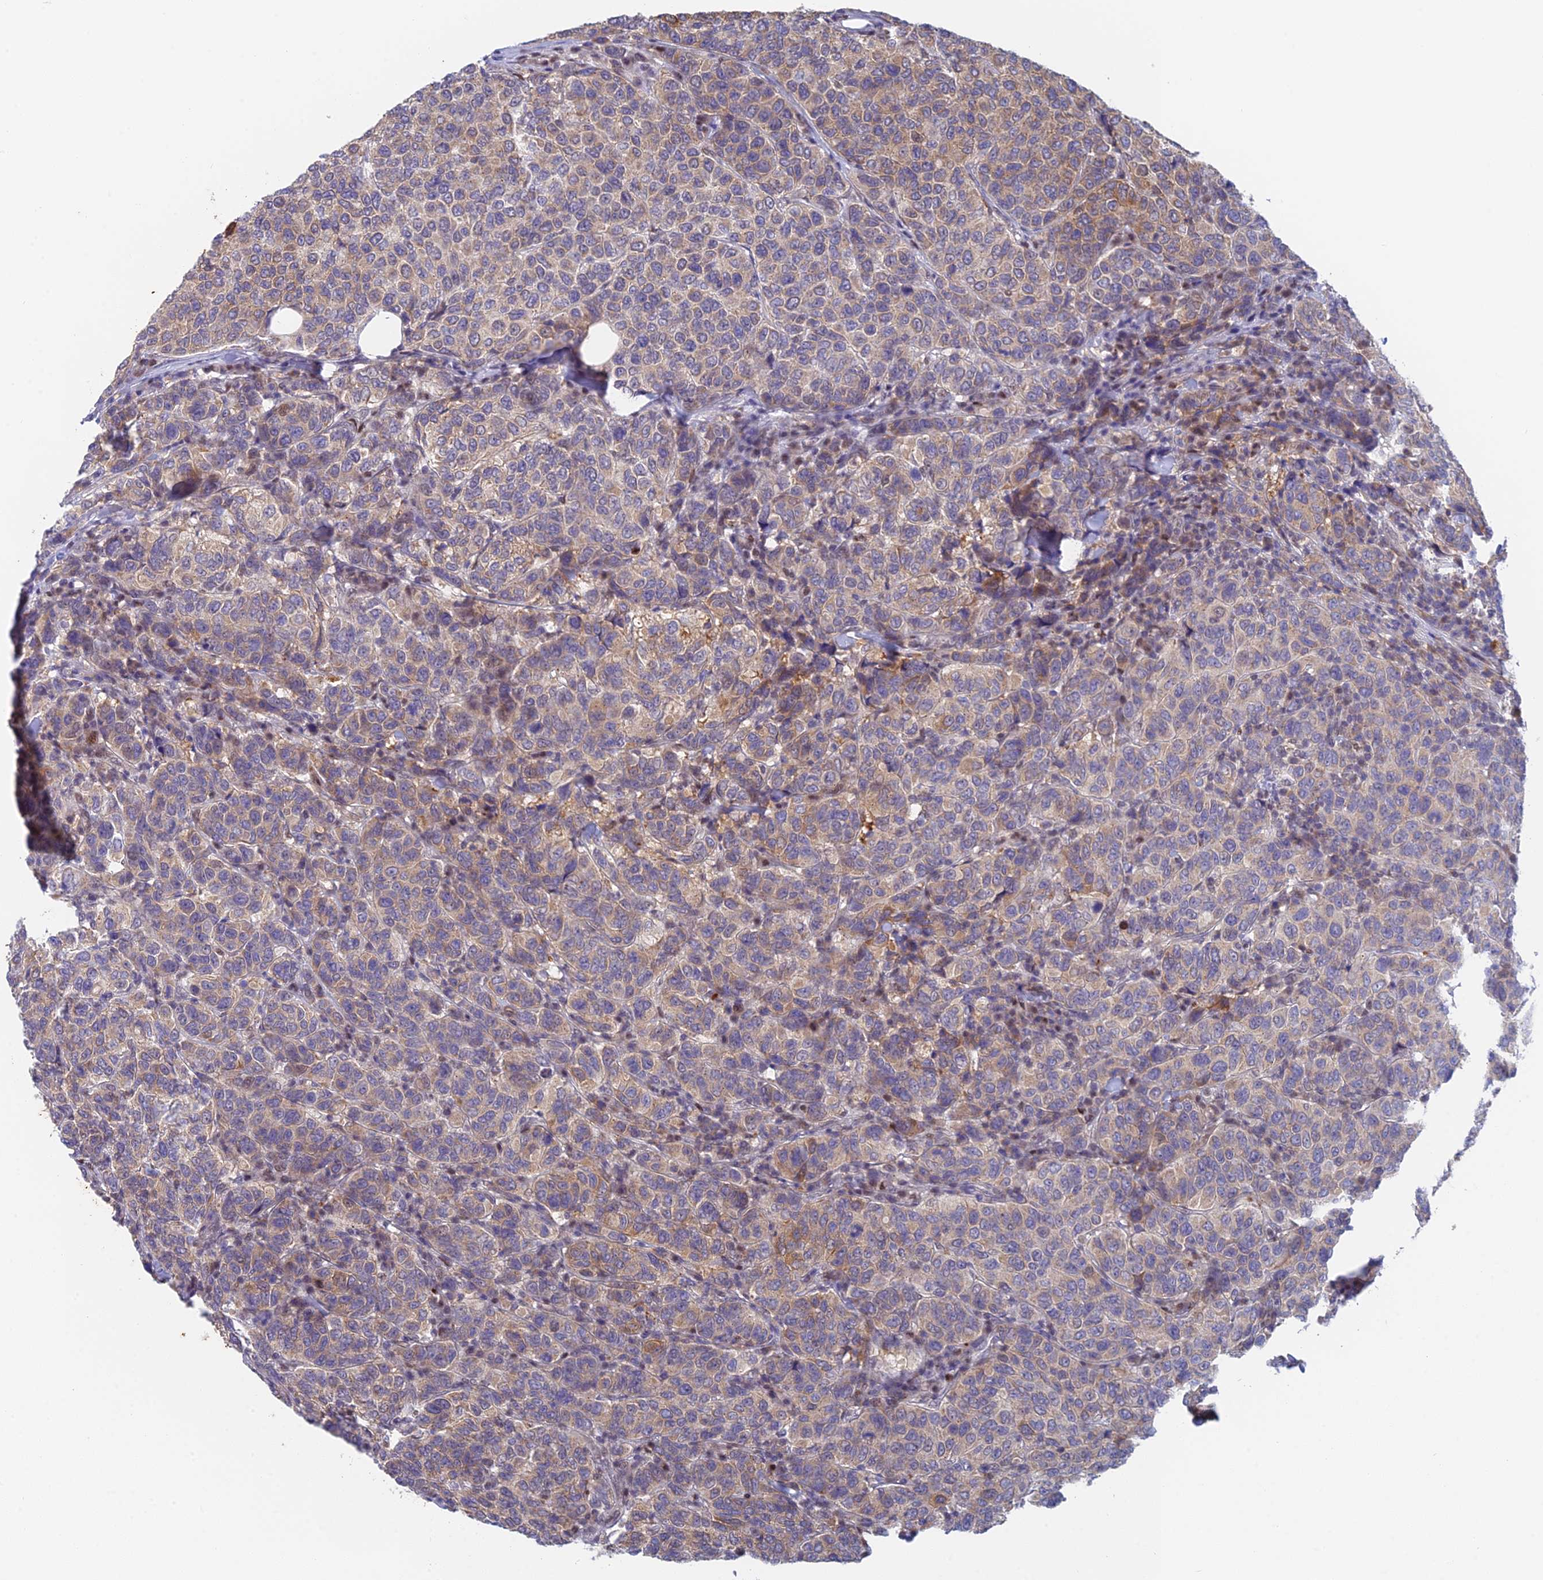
{"staining": {"intensity": "moderate", "quantity": "25%-75%", "location": "cytoplasmic/membranous"}, "tissue": "breast cancer", "cell_type": "Tumor cells", "image_type": "cancer", "snomed": [{"axis": "morphology", "description": "Duct carcinoma"}, {"axis": "topography", "description": "Breast"}], "caption": "Brown immunohistochemical staining in breast cancer (intraductal carcinoma) reveals moderate cytoplasmic/membranous positivity in approximately 25%-75% of tumor cells.", "gene": "MRPL17", "patient": {"sex": "female", "age": 55}}